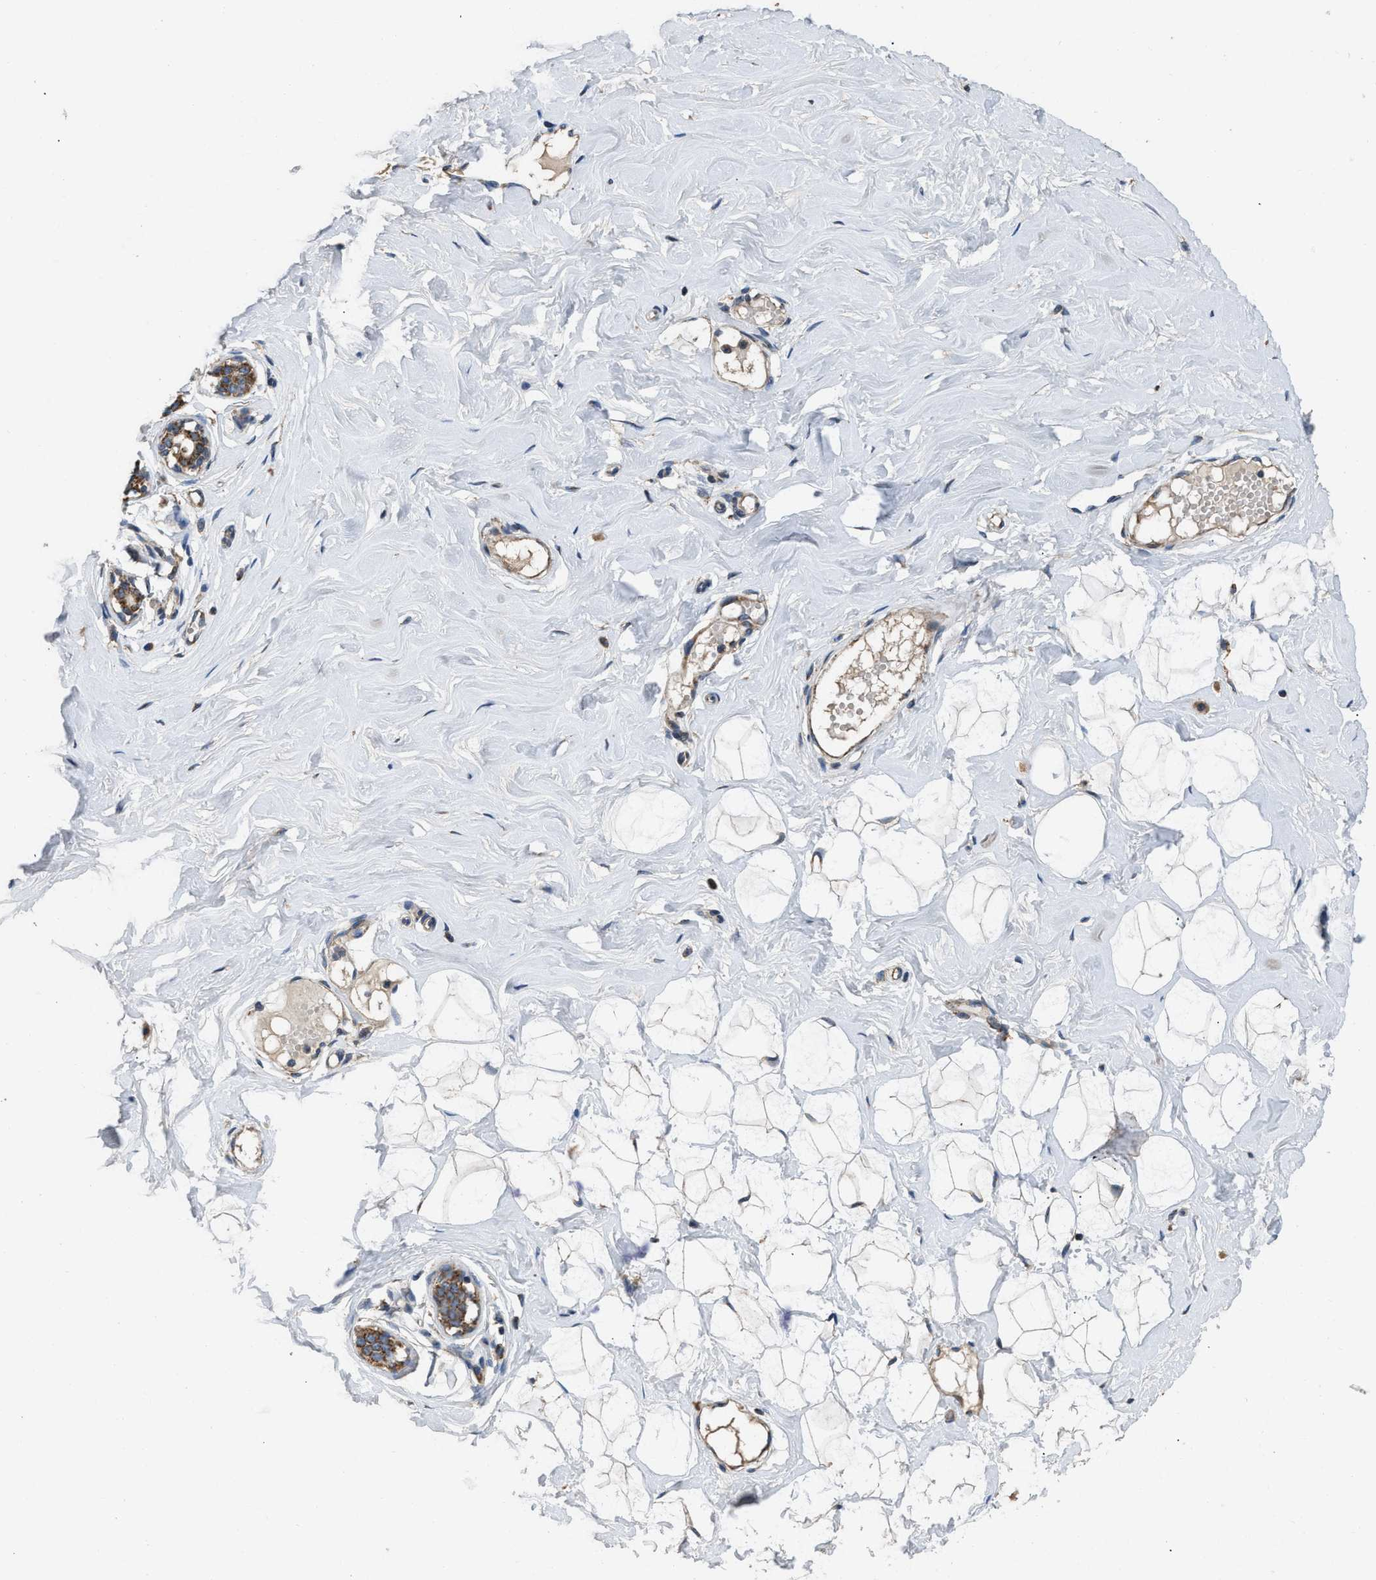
{"staining": {"intensity": "weak", "quantity": ">75%", "location": "cytoplasmic/membranous"}, "tissue": "breast", "cell_type": "Adipocytes", "image_type": "normal", "snomed": [{"axis": "morphology", "description": "Normal tissue, NOS"}, {"axis": "topography", "description": "Breast"}], "caption": "The micrograph reveals staining of unremarkable breast, revealing weak cytoplasmic/membranous protein staining (brown color) within adipocytes. The protein is stained brown, and the nuclei are stained in blue (DAB IHC with brightfield microscopy, high magnification).", "gene": "TMEM150A", "patient": {"sex": "female", "age": 23}}